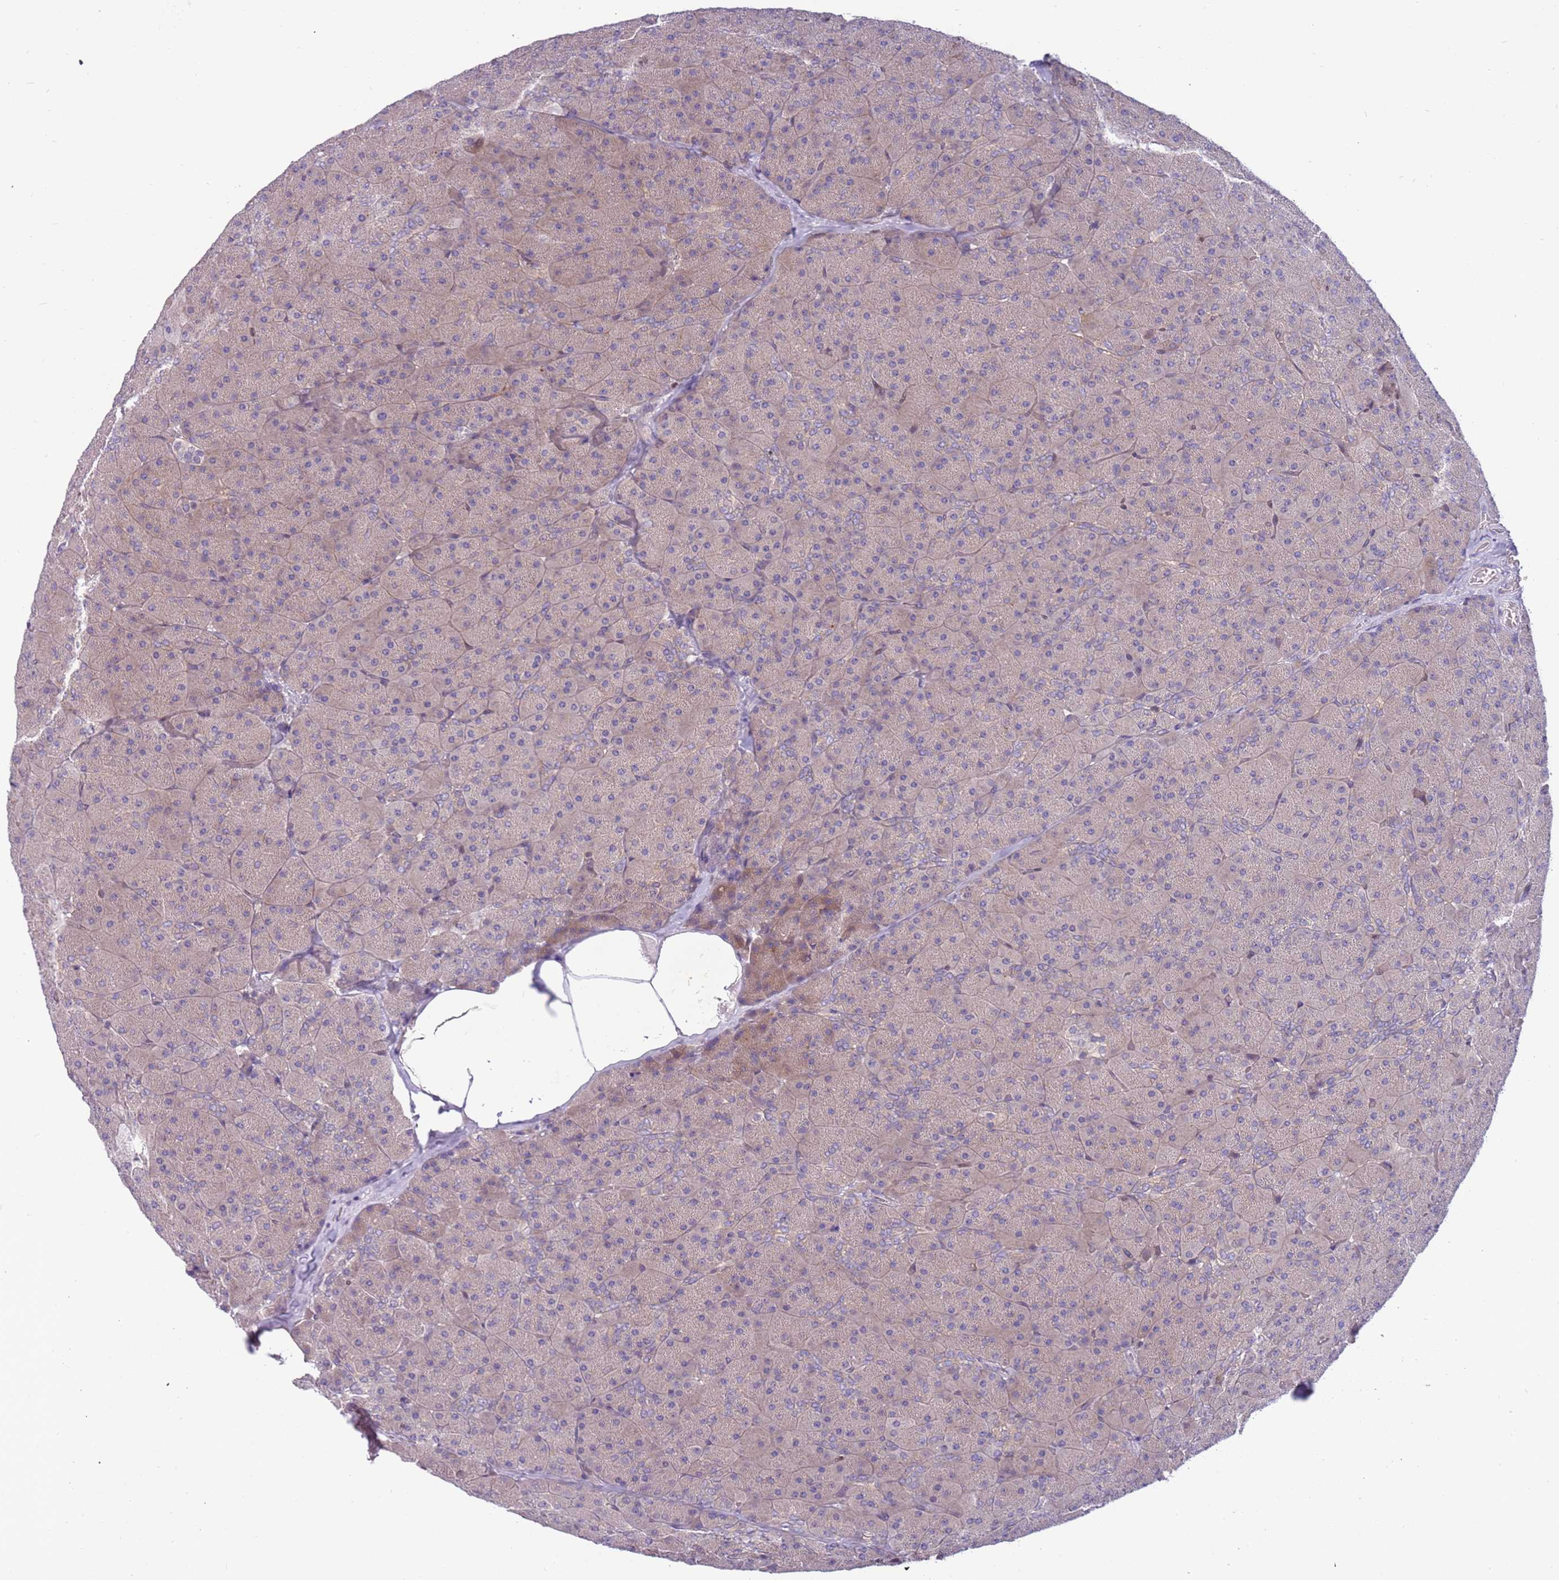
{"staining": {"intensity": "weak", "quantity": "25%-75%", "location": "cytoplasmic/membranous"}, "tissue": "pancreas", "cell_type": "Exocrine glandular cells", "image_type": "normal", "snomed": [{"axis": "morphology", "description": "Normal tissue, NOS"}, {"axis": "topography", "description": "Pancreas"}], "caption": "A photomicrograph of pancreas stained for a protein demonstrates weak cytoplasmic/membranous brown staining in exocrine glandular cells. The protein of interest is stained brown, and the nuclei are stained in blue (DAB IHC with brightfield microscopy, high magnification).", "gene": "ARHGEF35", "patient": {"sex": "male", "age": 36}}